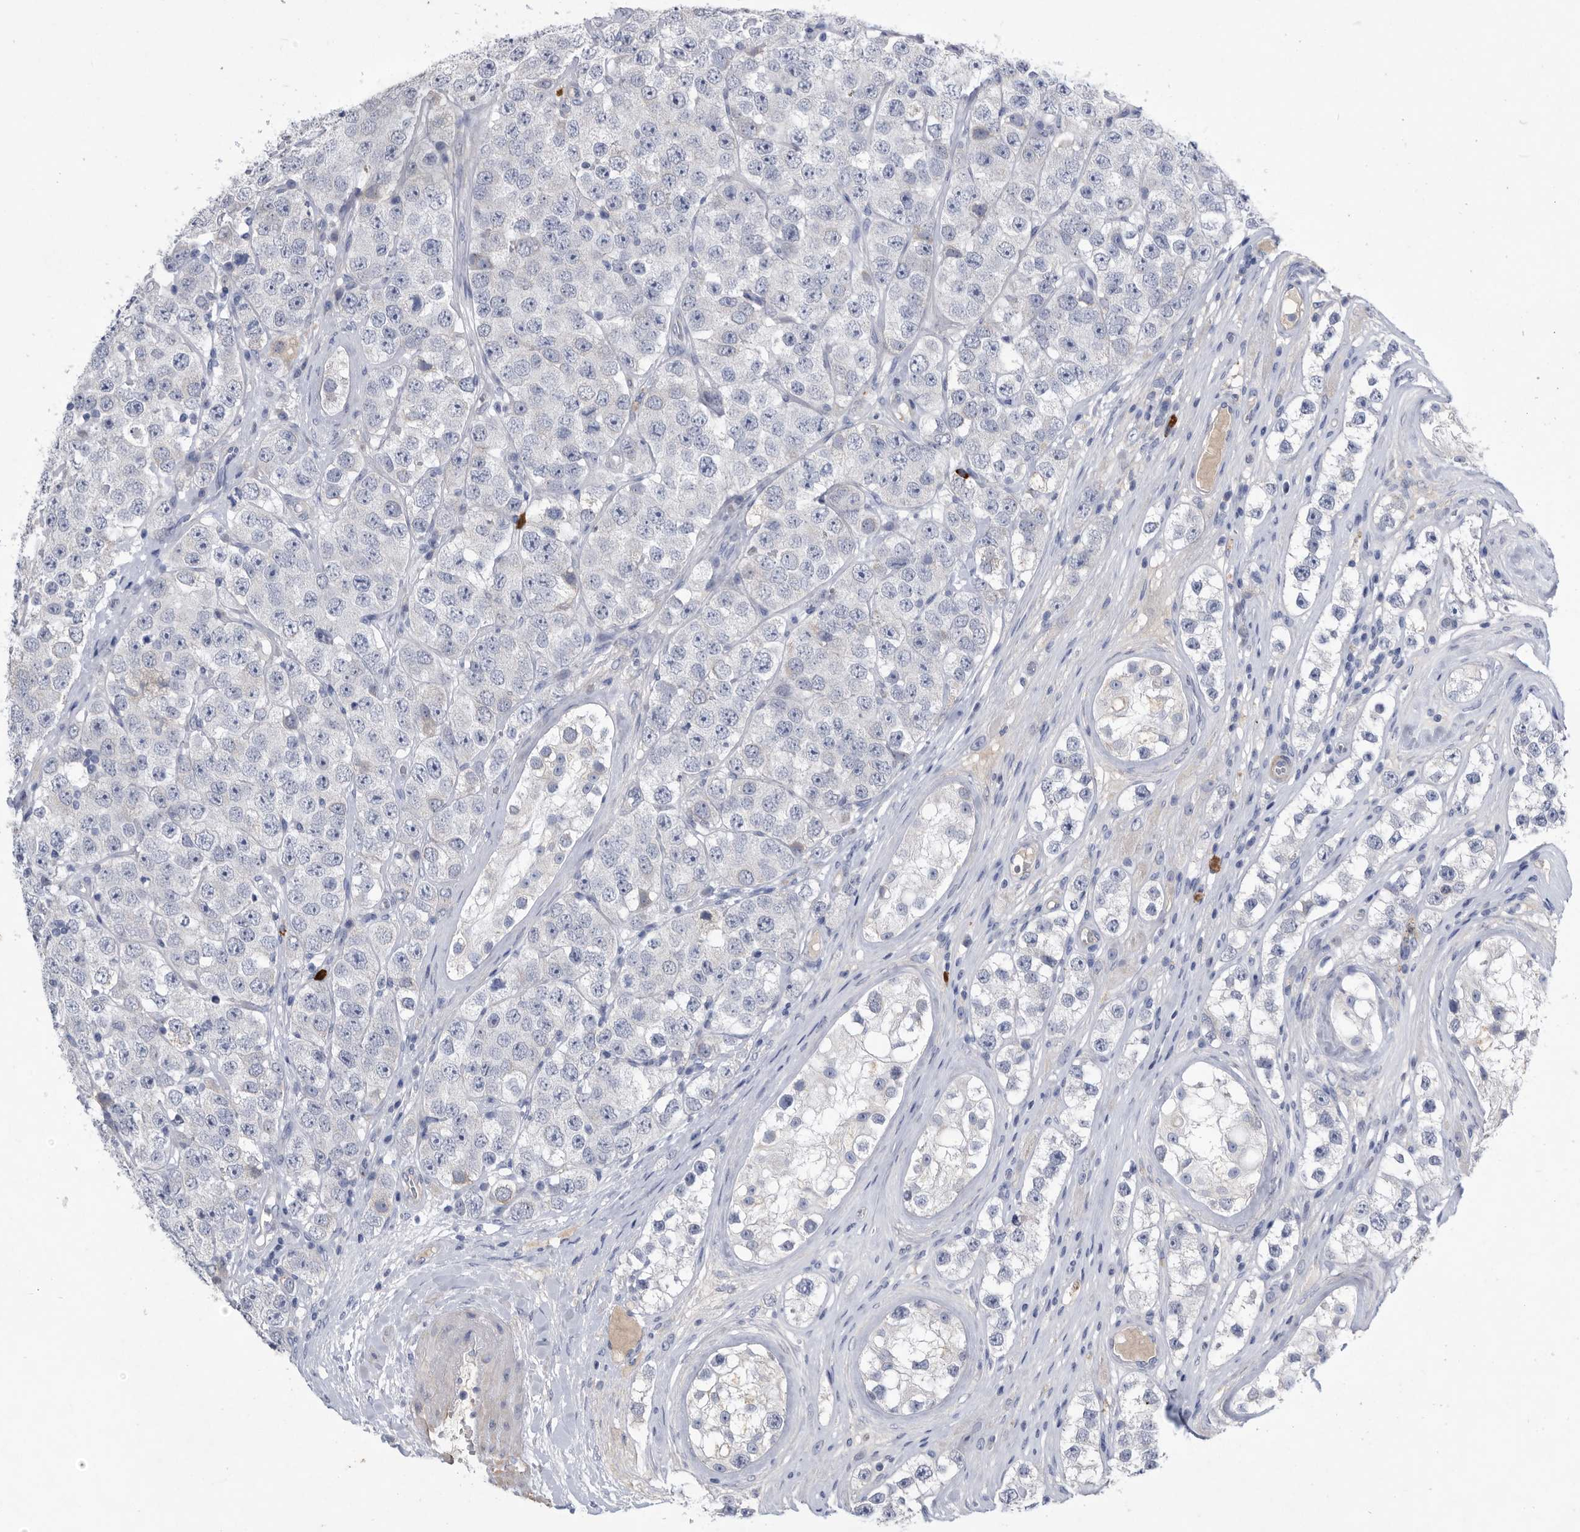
{"staining": {"intensity": "negative", "quantity": "none", "location": "none"}, "tissue": "testis cancer", "cell_type": "Tumor cells", "image_type": "cancer", "snomed": [{"axis": "morphology", "description": "Seminoma, NOS"}, {"axis": "topography", "description": "Testis"}], "caption": "Human testis cancer (seminoma) stained for a protein using immunohistochemistry shows no positivity in tumor cells.", "gene": "BTBD6", "patient": {"sex": "male", "age": 28}}